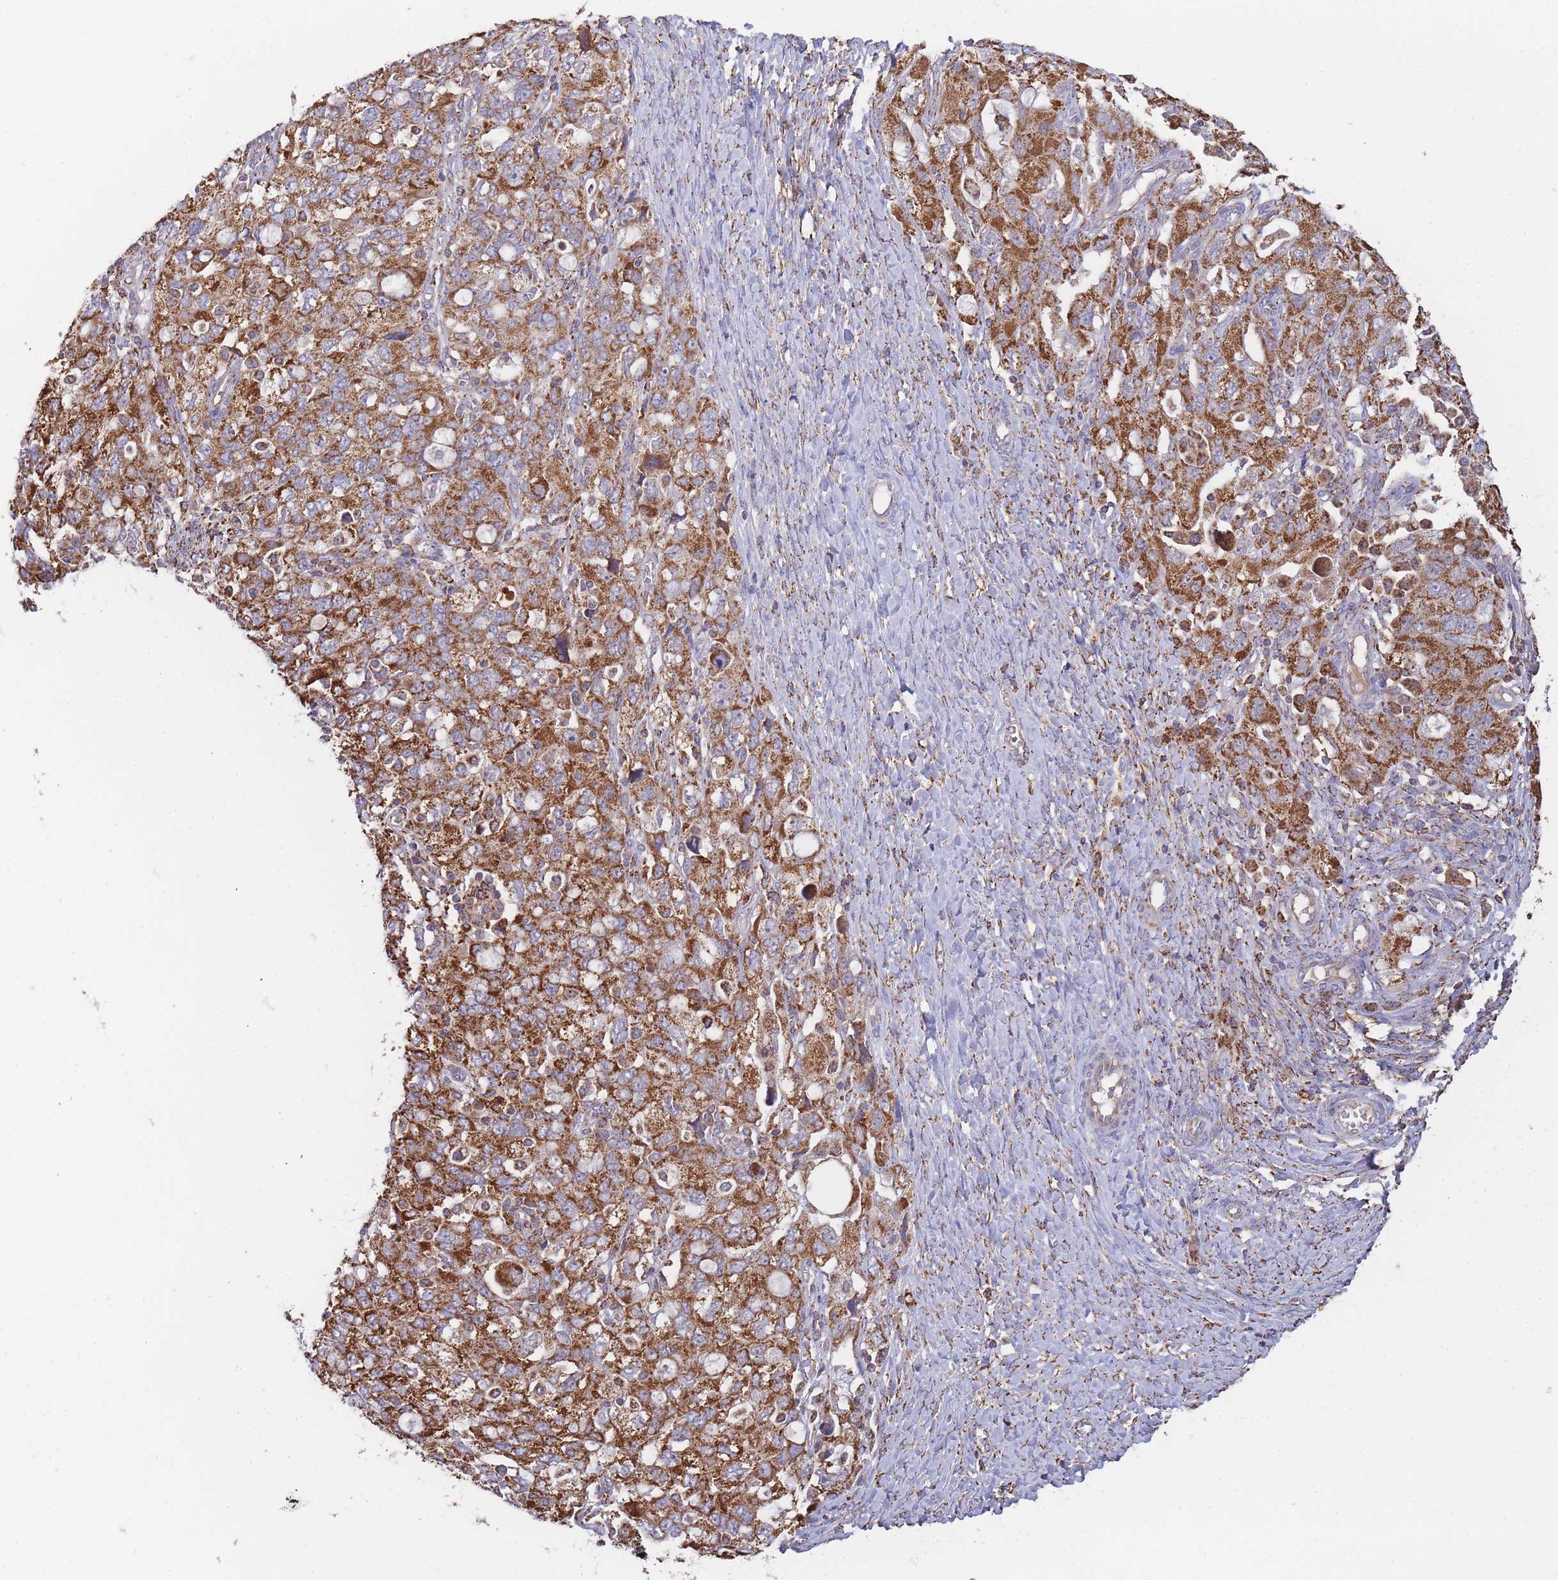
{"staining": {"intensity": "strong", "quantity": ">75%", "location": "cytoplasmic/membranous"}, "tissue": "ovarian cancer", "cell_type": "Tumor cells", "image_type": "cancer", "snomed": [{"axis": "morphology", "description": "Carcinoma, NOS"}, {"axis": "morphology", "description": "Cystadenocarcinoma, serous, NOS"}, {"axis": "topography", "description": "Ovary"}], "caption": "Immunohistochemistry staining of ovarian serous cystadenocarcinoma, which demonstrates high levels of strong cytoplasmic/membranous positivity in approximately >75% of tumor cells indicating strong cytoplasmic/membranous protein staining. The staining was performed using DAB (3,3'-diaminobenzidine) (brown) for protein detection and nuclei were counterstained in hematoxylin (blue).", "gene": "MRPL17", "patient": {"sex": "female", "age": 69}}